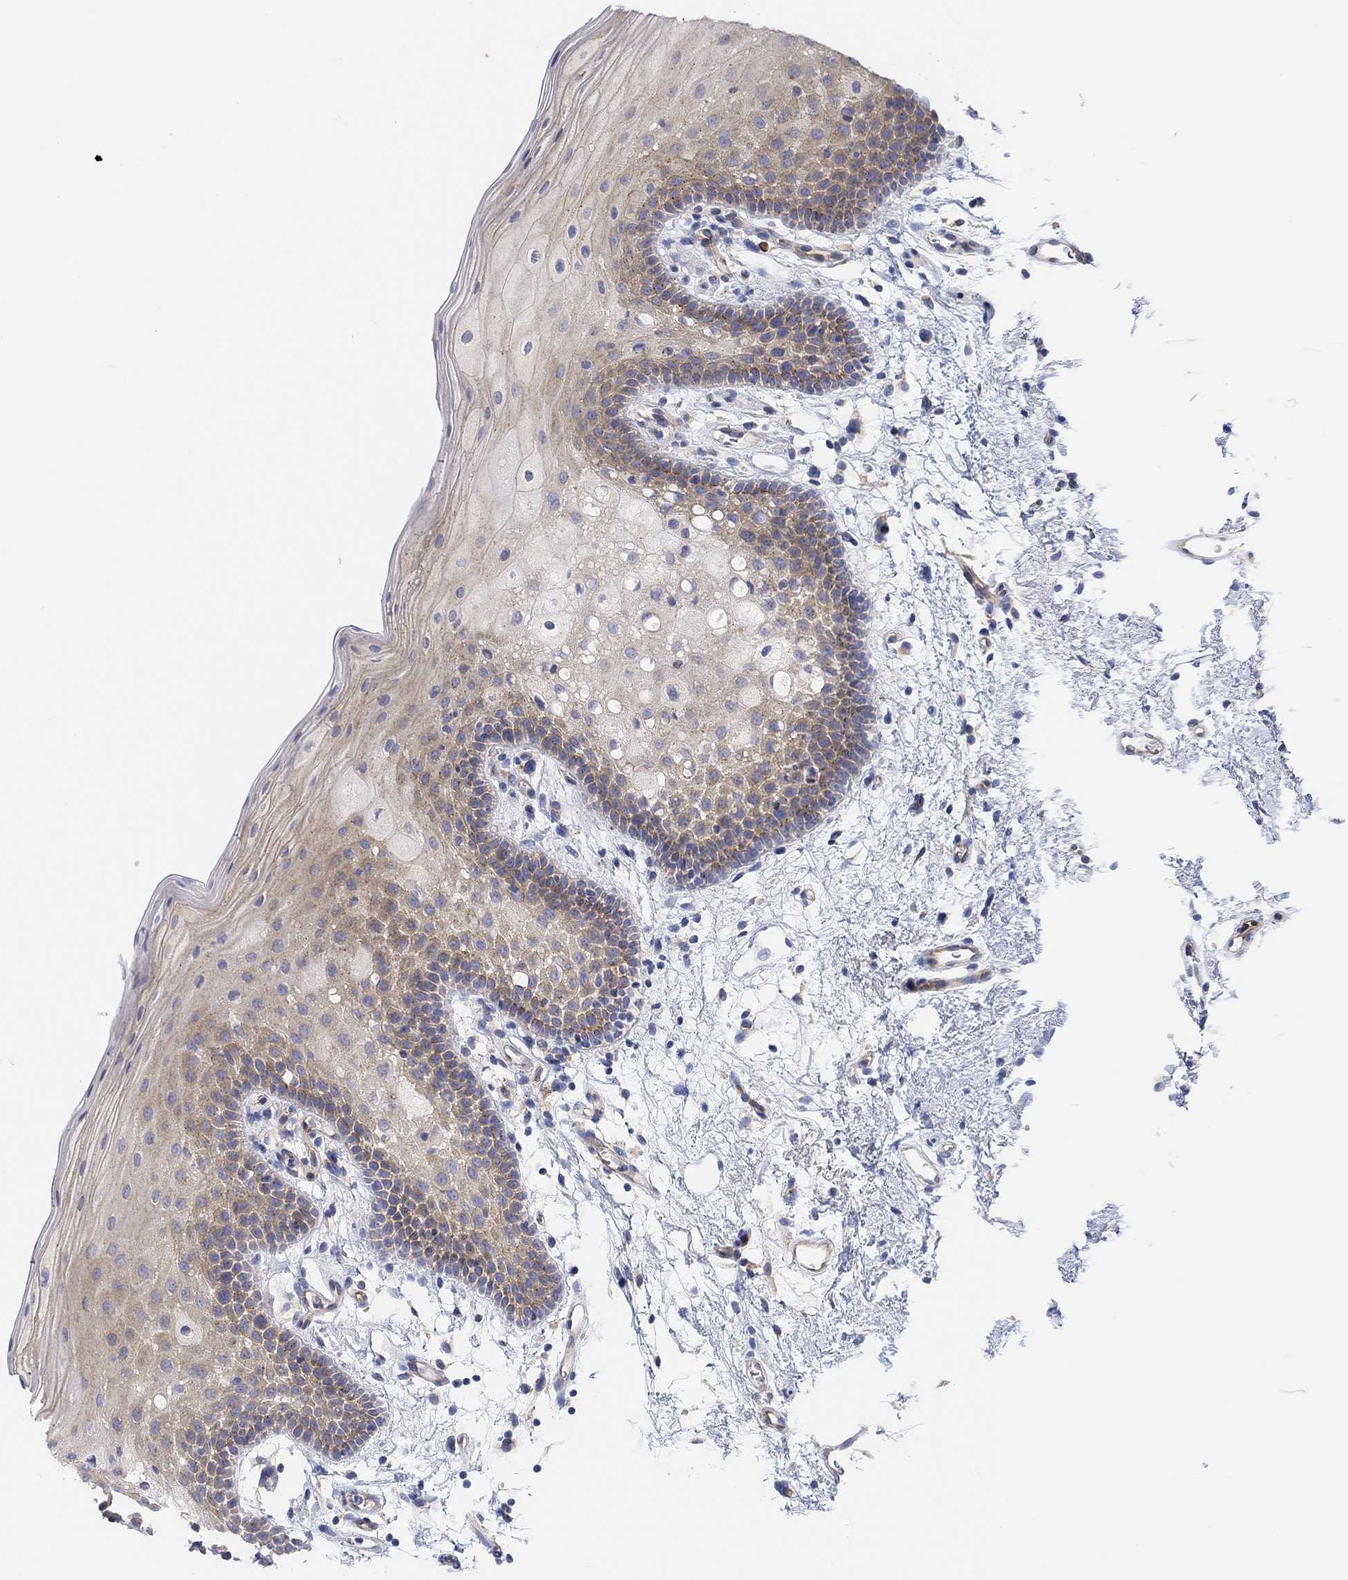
{"staining": {"intensity": "moderate", "quantity": "<25%", "location": "cytoplasmic/membranous"}, "tissue": "oral mucosa", "cell_type": "Squamous epithelial cells", "image_type": "normal", "snomed": [{"axis": "morphology", "description": "Normal tissue, NOS"}, {"axis": "topography", "description": "Oral tissue"}, {"axis": "topography", "description": "Tounge, NOS"}], "caption": "Immunohistochemistry micrograph of normal oral mucosa: human oral mucosa stained using IHC displays low levels of moderate protein expression localized specifically in the cytoplasmic/membranous of squamous epithelial cells, appearing as a cytoplasmic/membranous brown color.", "gene": "RGS1", "patient": {"sex": "female", "age": 83}}